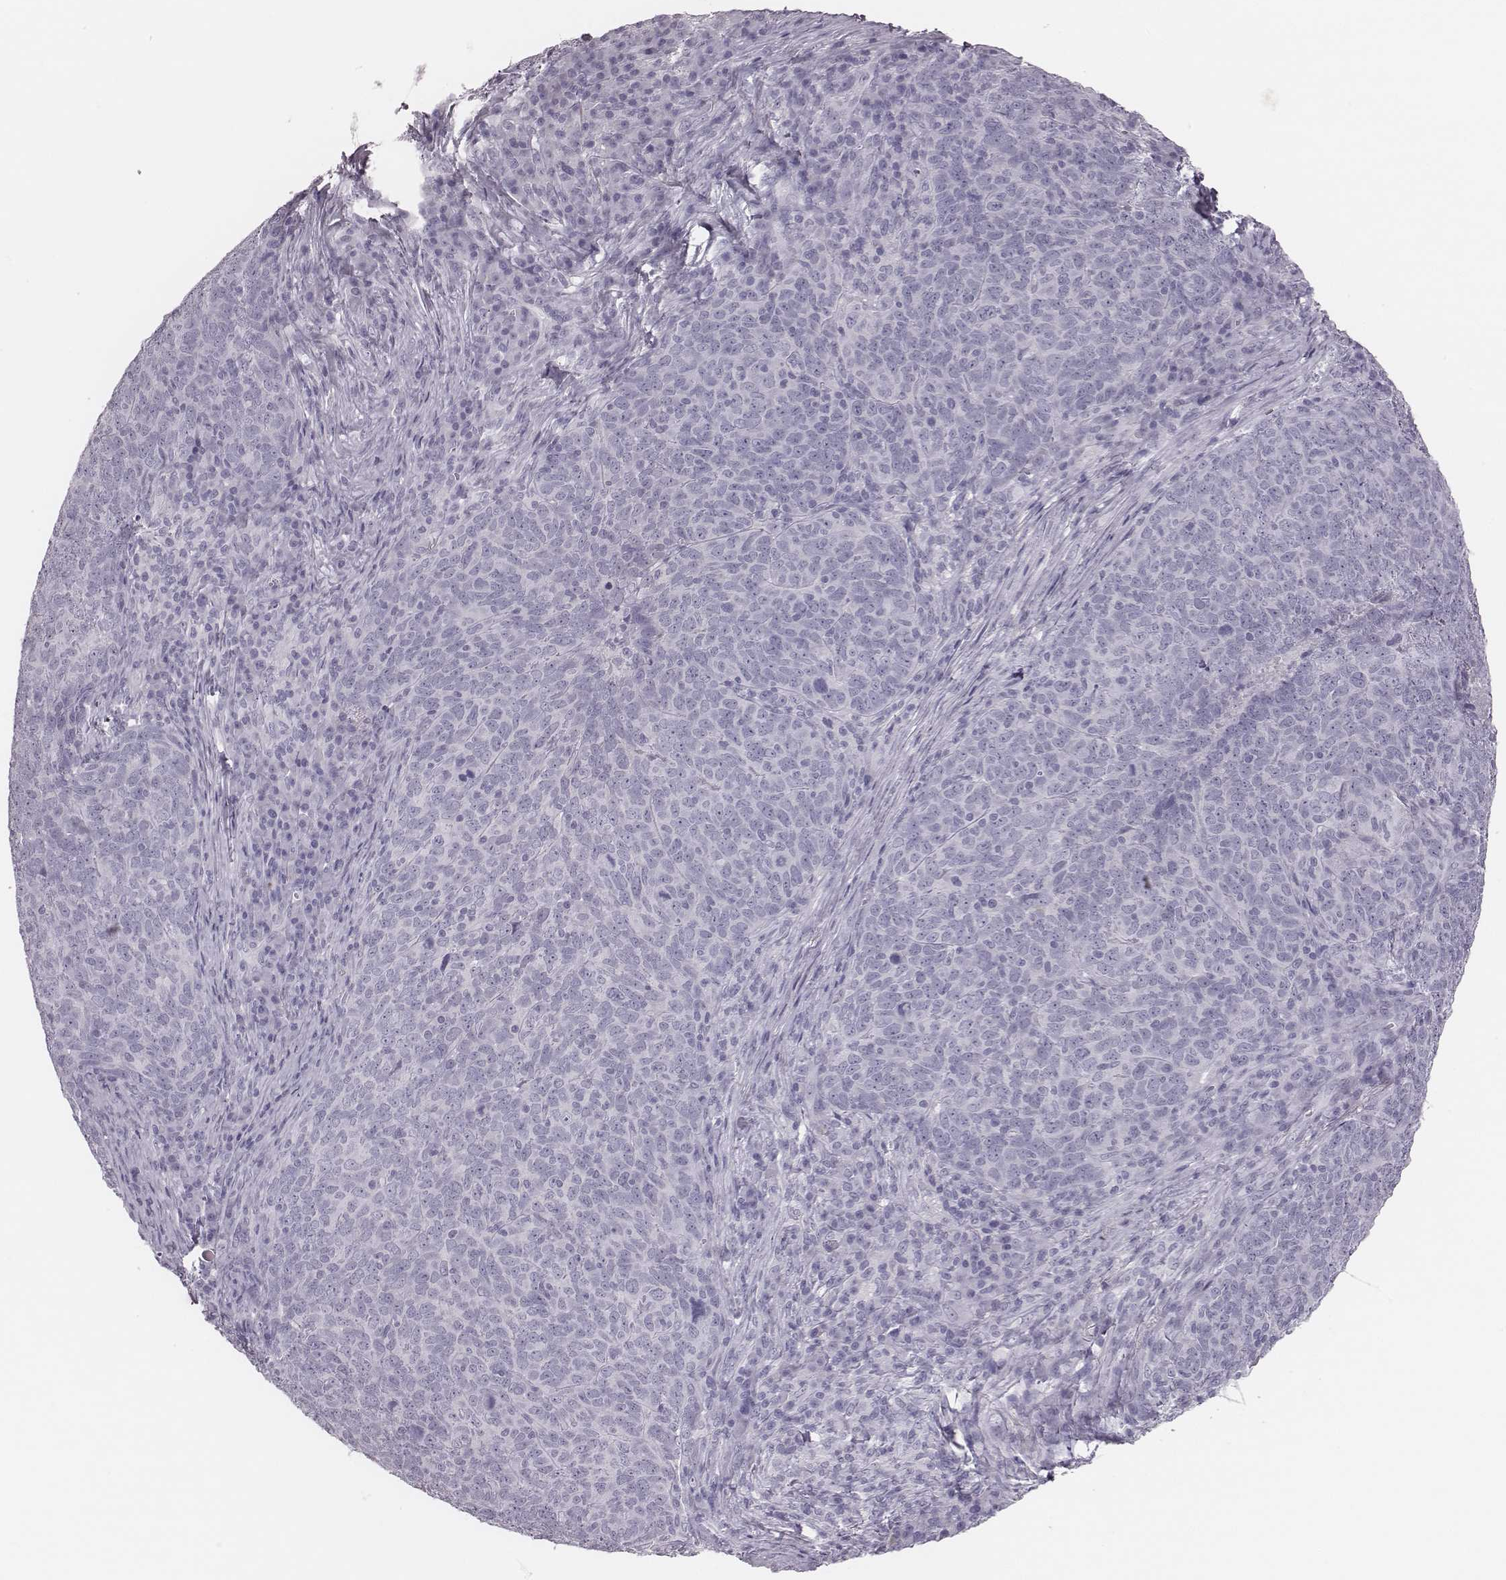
{"staining": {"intensity": "negative", "quantity": "none", "location": "none"}, "tissue": "skin cancer", "cell_type": "Tumor cells", "image_type": "cancer", "snomed": [{"axis": "morphology", "description": "Squamous cell carcinoma, NOS"}, {"axis": "topography", "description": "Skin"}, {"axis": "topography", "description": "Anal"}], "caption": "High magnification brightfield microscopy of skin squamous cell carcinoma stained with DAB (3,3'-diaminobenzidine) (brown) and counterstained with hematoxylin (blue): tumor cells show no significant positivity.", "gene": "CSH1", "patient": {"sex": "female", "age": 51}}